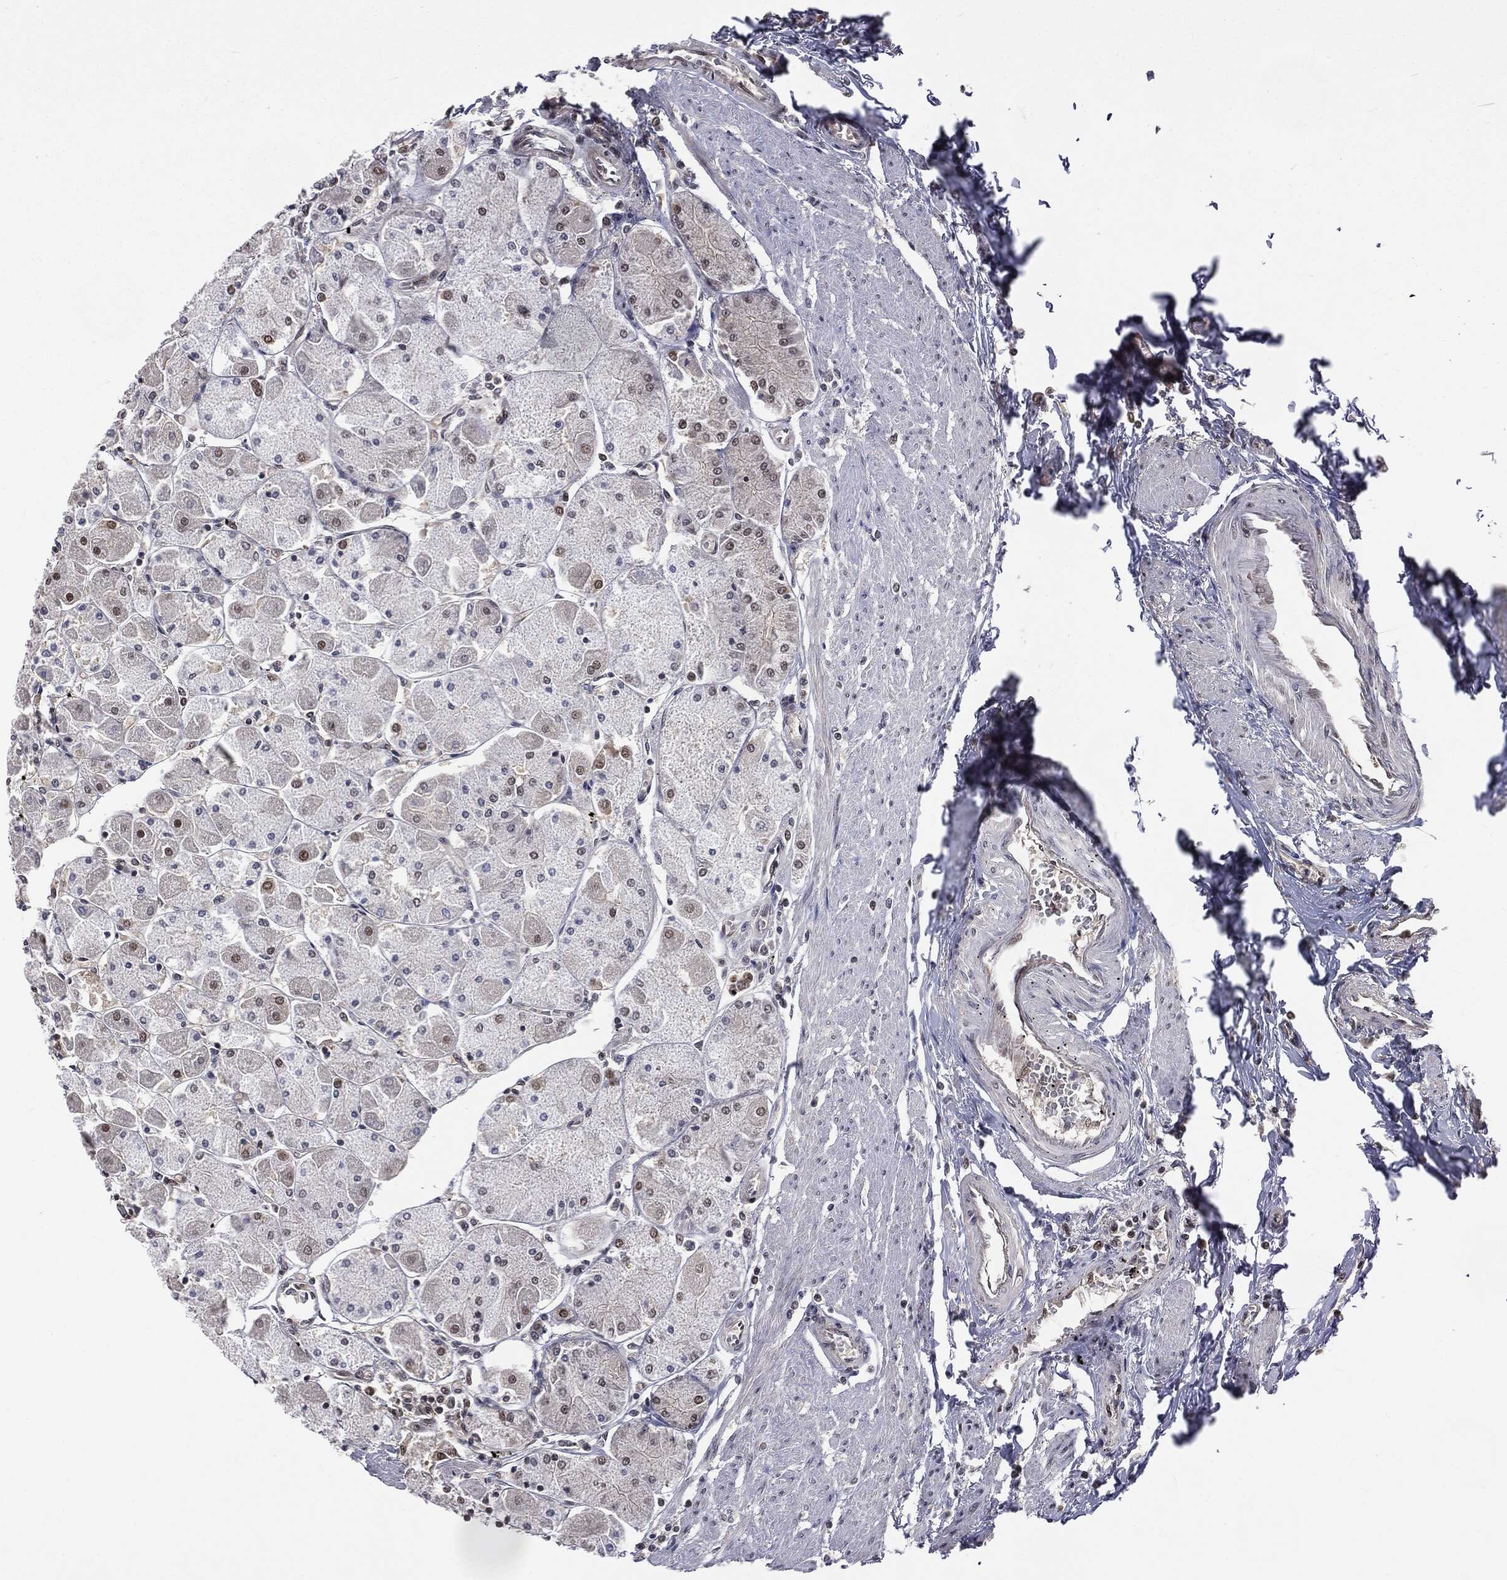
{"staining": {"intensity": "strong", "quantity": "25%-75%", "location": "nuclear"}, "tissue": "stomach", "cell_type": "Glandular cells", "image_type": "normal", "snomed": [{"axis": "morphology", "description": "Normal tissue, NOS"}, {"axis": "topography", "description": "Stomach"}], "caption": "Protein staining of benign stomach demonstrates strong nuclear expression in about 25%-75% of glandular cells.", "gene": "SHLD2", "patient": {"sex": "male", "age": 70}}